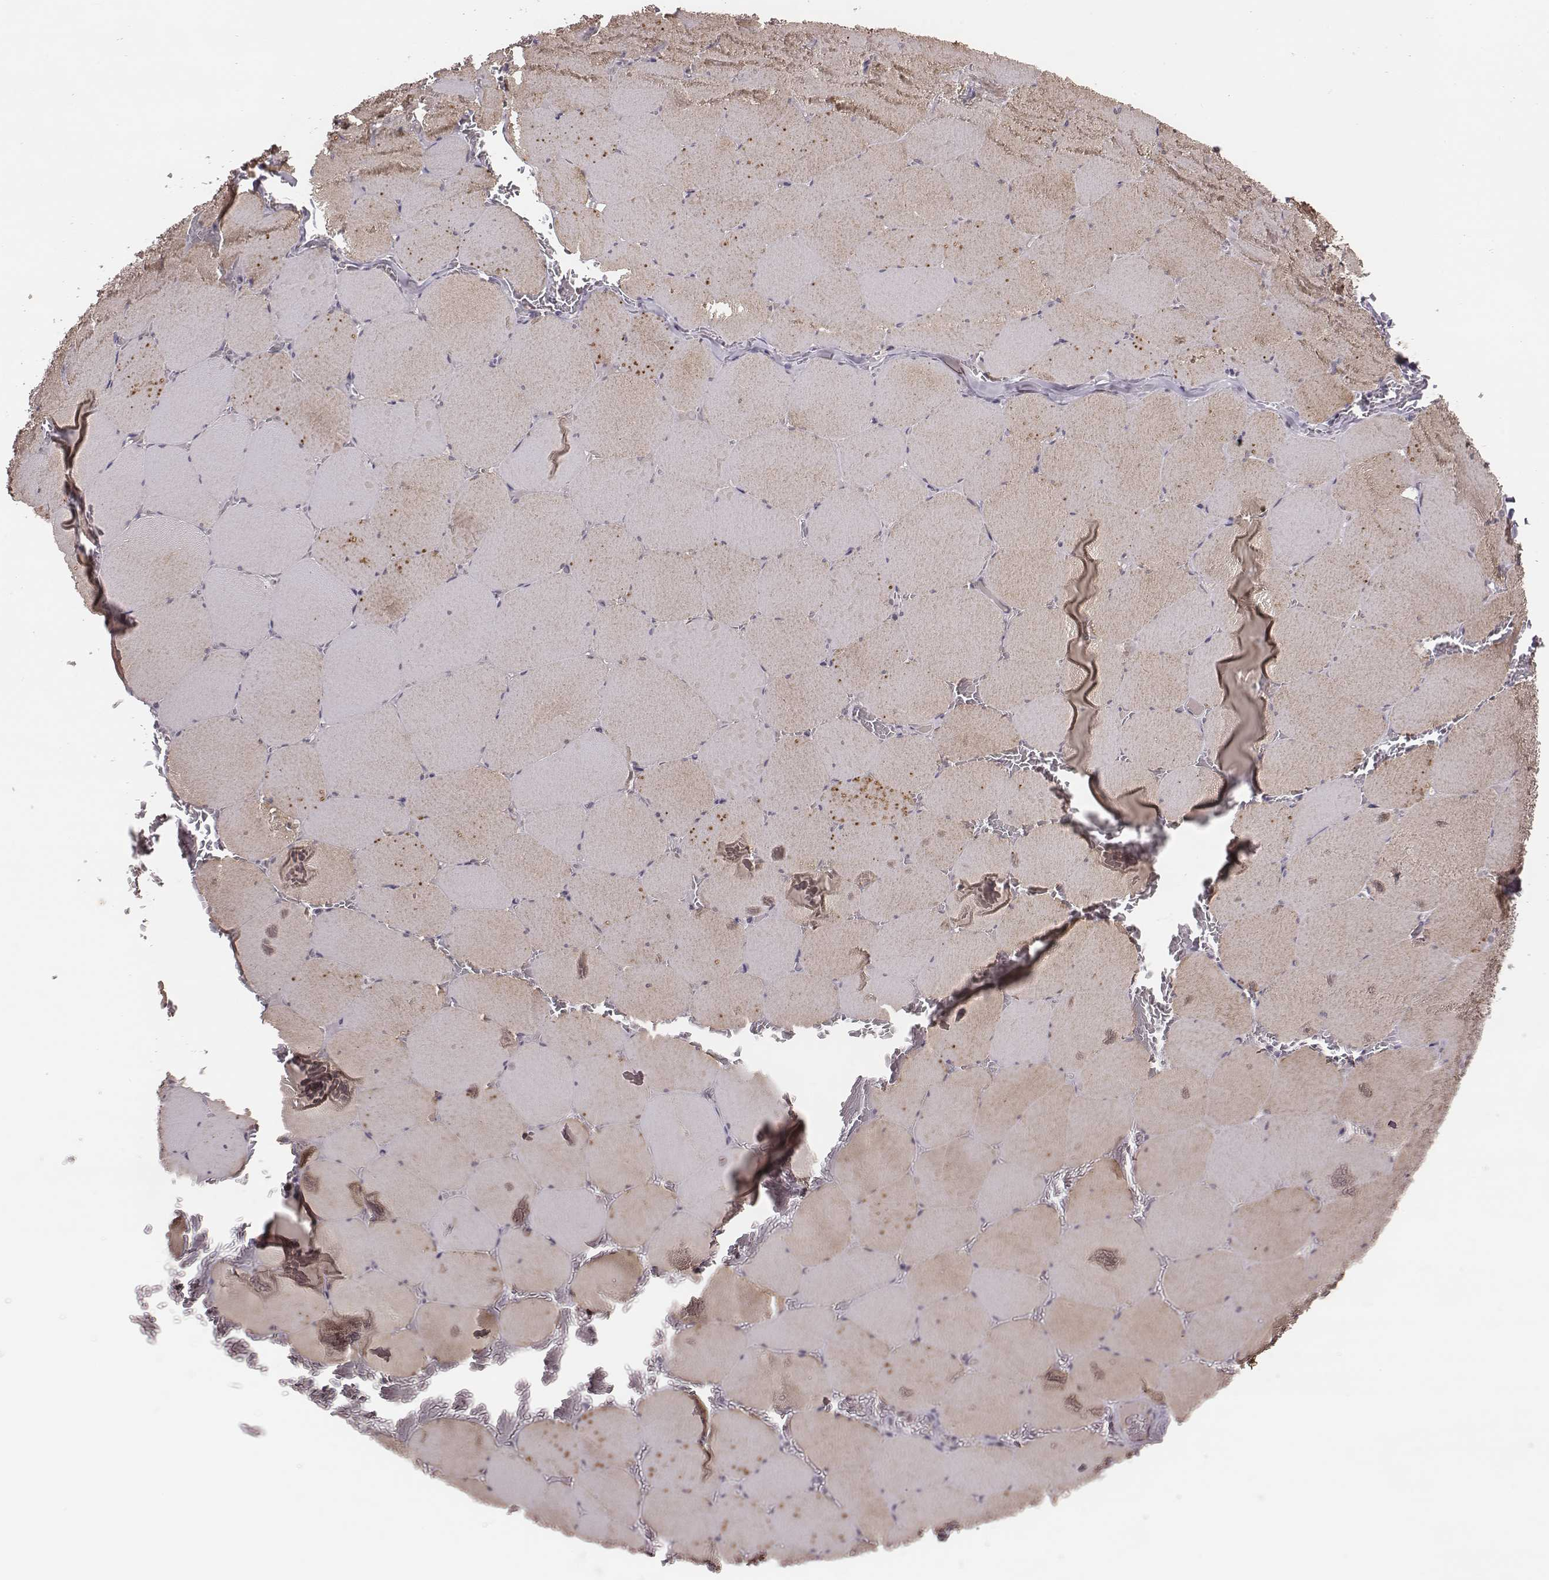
{"staining": {"intensity": "weak", "quantity": ">75%", "location": "cytoplasmic/membranous"}, "tissue": "skeletal muscle", "cell_type": "Myocytes", "image_type": "normal", "snomed": [{"axis": "morphology", "description": "Normal tissue, NOS"}, {"axis": "morphology", "description": "Malignant melanoma, Metastatic site"}, {"axis": "topography", "description": "Skeletal muscle"}], "caption": "Brown immunohistochemical staining in benign skeletal muscle shows weak cytoplasmic/membranous expression in approximately >75% of myocytes.", "gene": "HAVCR1", "patient": {"sex": "male", "age": 50}}